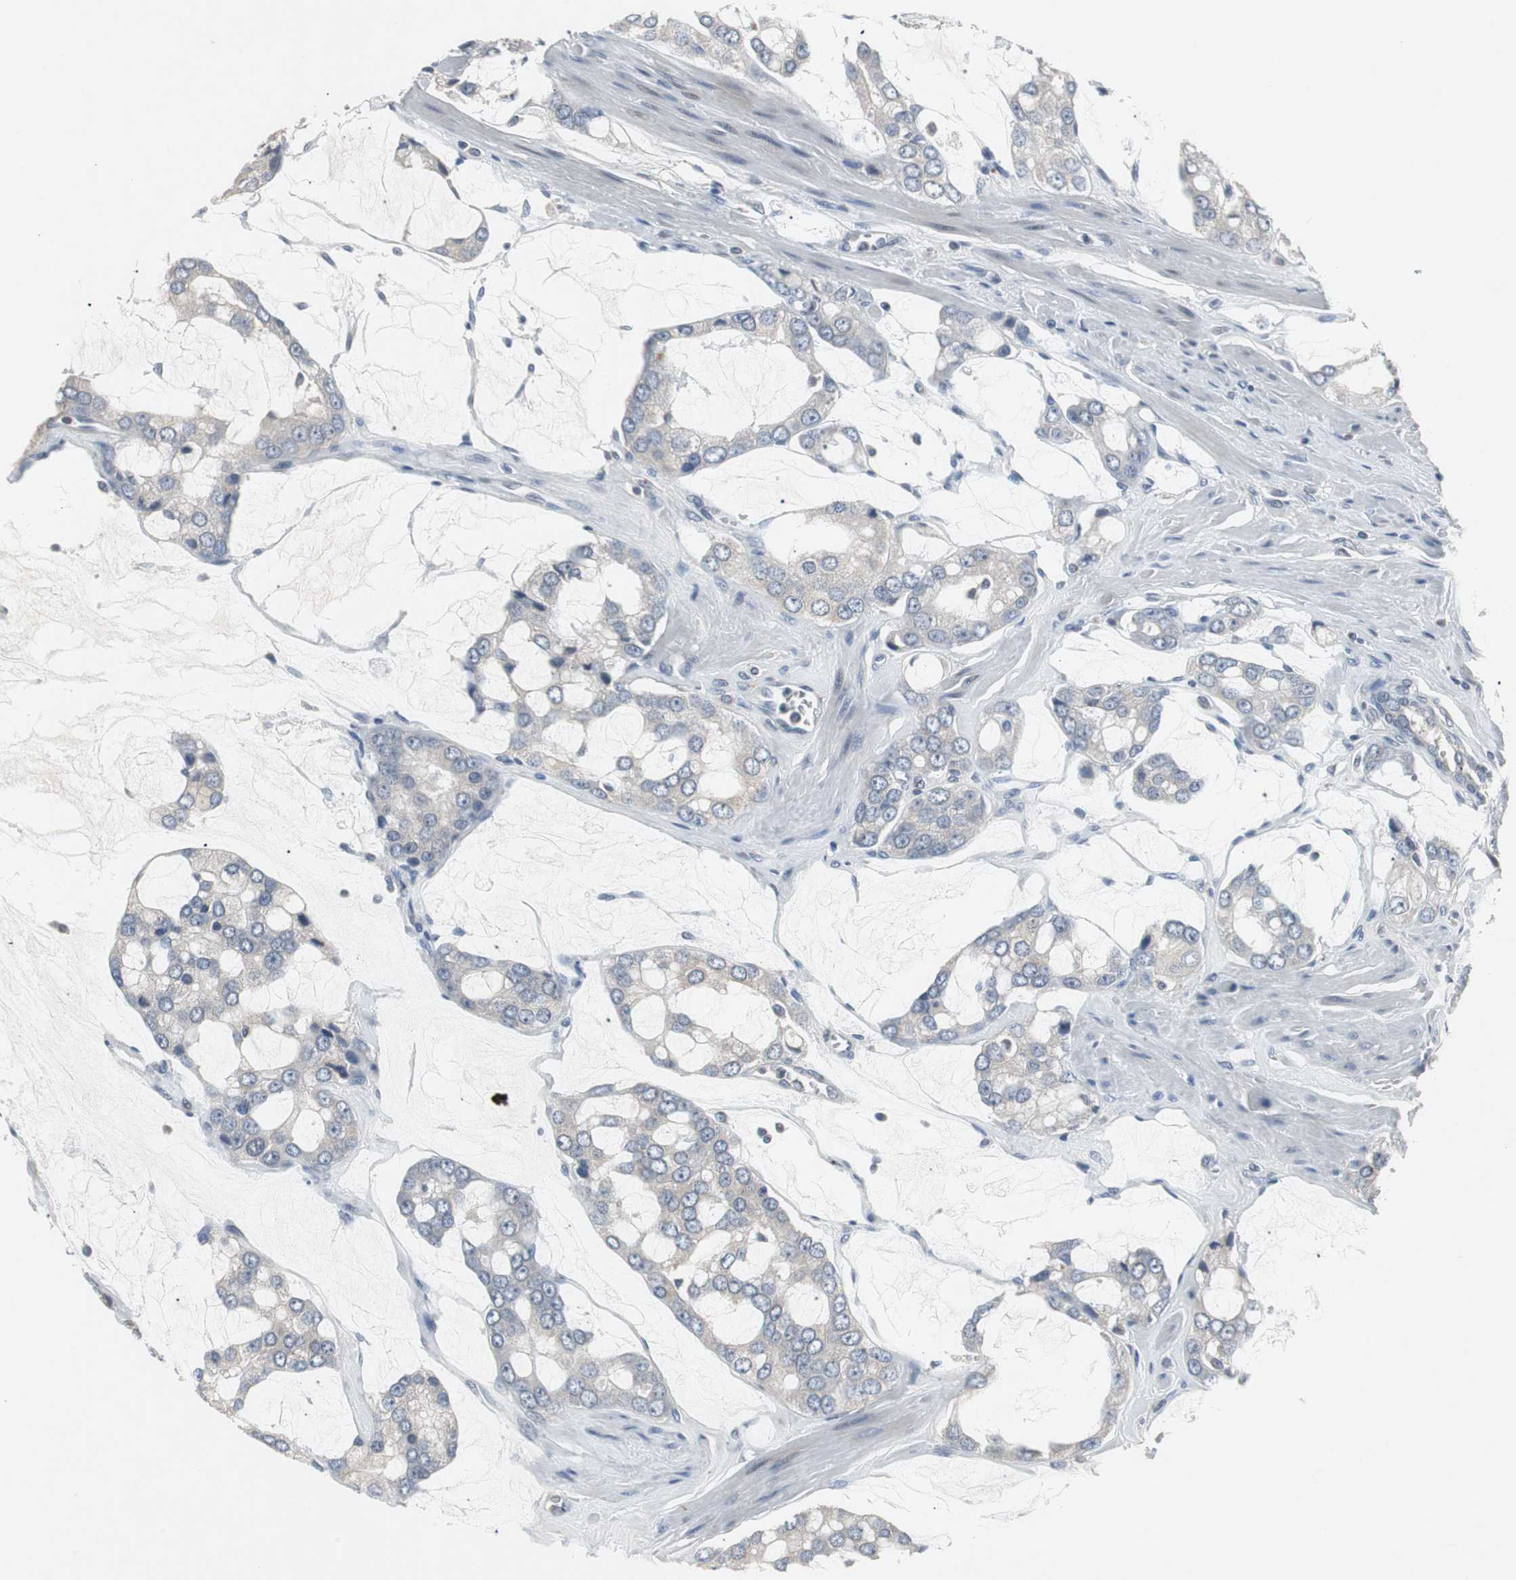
{"staining": {"intensity": "negative", "quantity": "none", "location": "none"}, "tissue": "prostate cancer", "cell_type": "Tumor cells", "image_type": "cancer", "snomed": [{"axis": "morphology", "description": "Adenocarcinoma, High grade"}, {"axis": "topography", "description": "Prostate"}], "caption": "The IHC micrograph has no significant positivity in tumor cells of prostate high-grade adenocarcinoma tissue.", "gene": "ZNF396", "patient": {"sex": "male", "age": 67}}